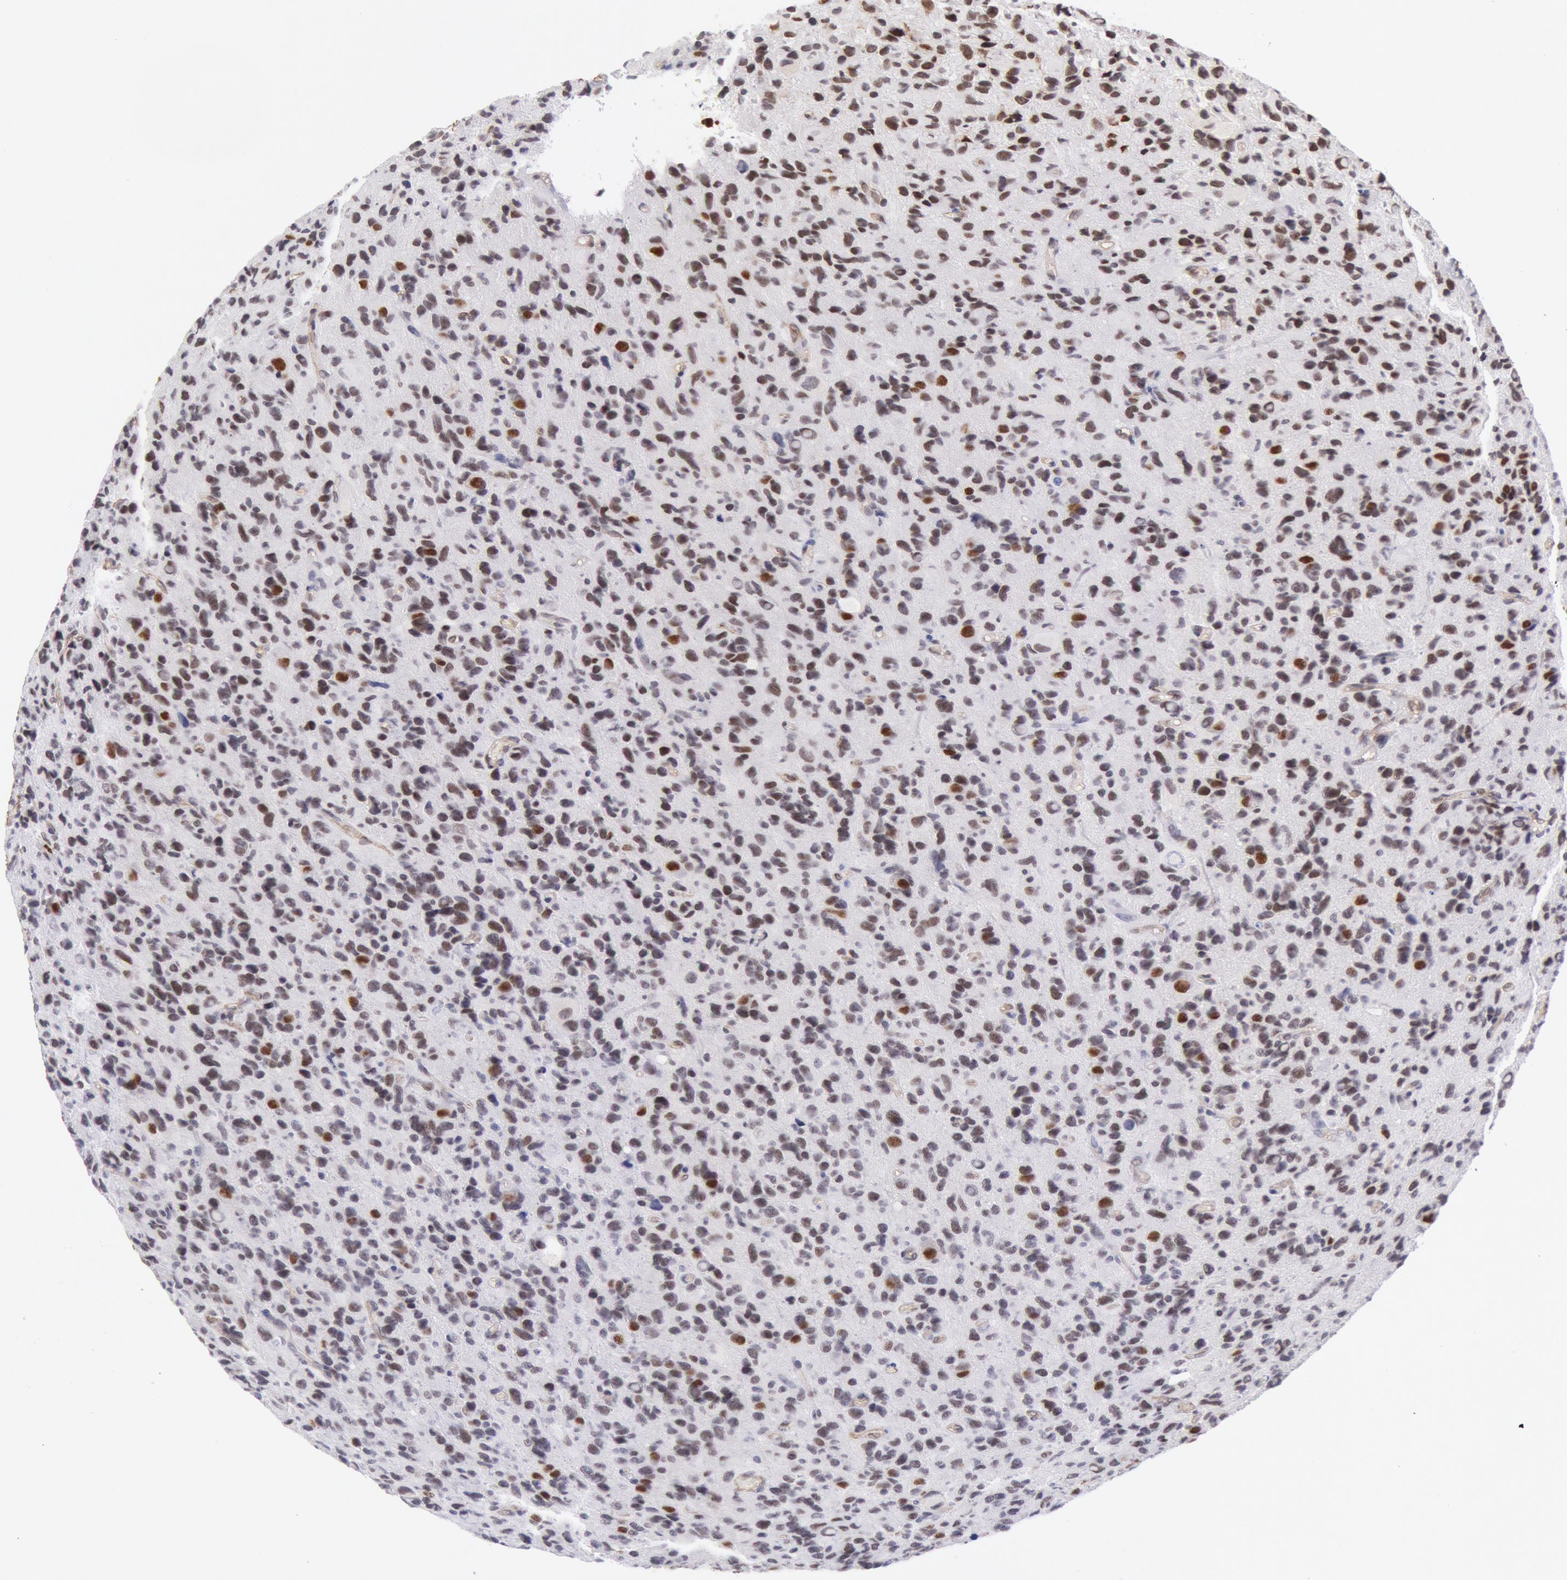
{"staining": {"intensity": "moderate", "quantity": "<25%", "location": "nuclear"}, "tissue": "glioma", "cell_type": "Tumor cells", "image_type": "cancer", "snomed": [{"axis": "morphology", "description": "Glioma, malignant, High grade"}, {"axis": "topography", "description": "Brain"}], "caption": "Immunohistochemical staining of human malignant glioma (high-grade) exhibits moderate nuclear protein positivity in approximately <25% of tumor cells.", "gene": "CDKN2B", "patient": {"sex": "male", "age": 77}}